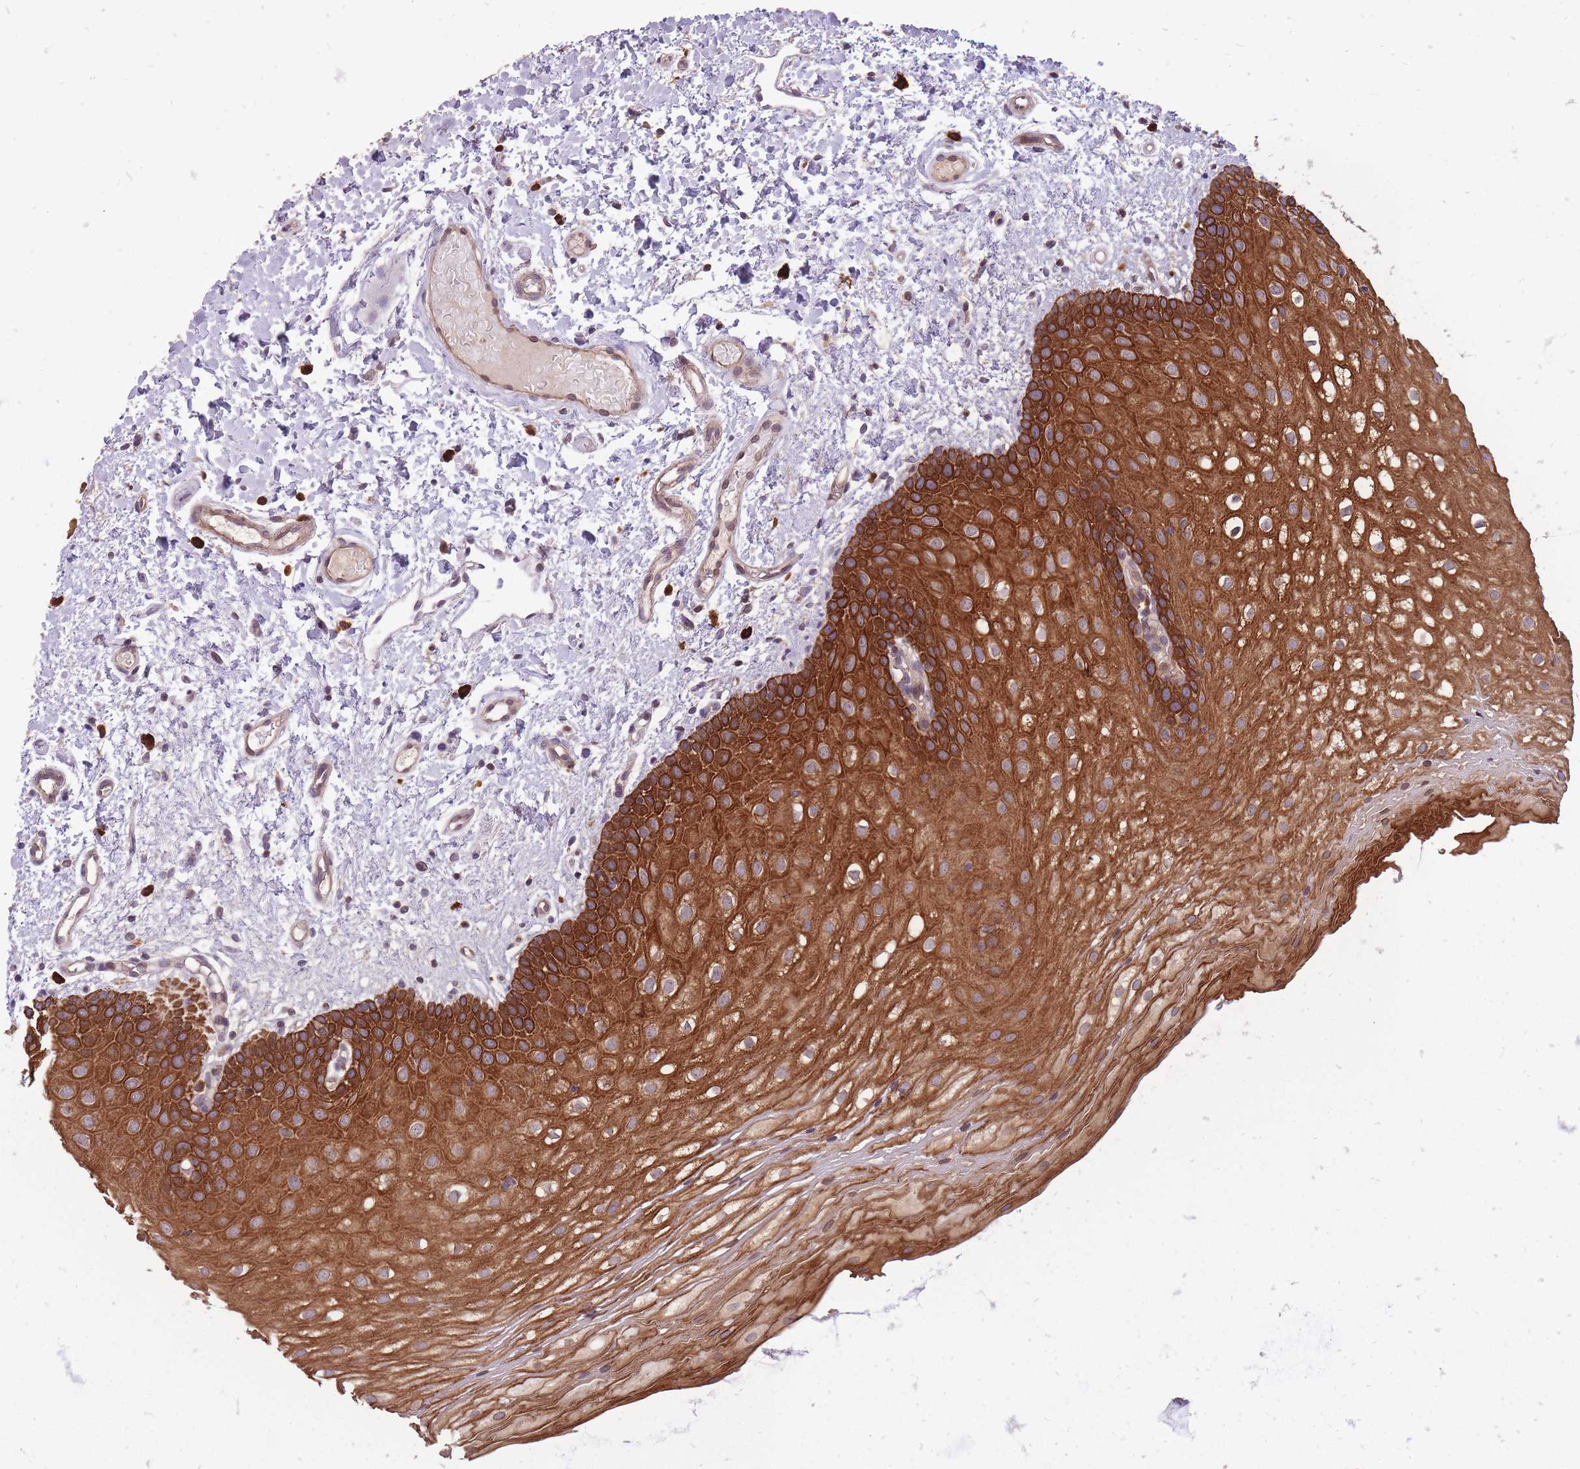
{"staining": {"intensity": "strong", "quantity": ">75%", "location": "cytoplasmic/membranous"}, "tissue": "oral mucosa", "cell_type": "Squamous epithelial cells", "image_type": "normal", "snomed": [{"axis": "morphology", "description": "Normal tissue, NOS"}, {"axis": "topography", "description": "Oral tissue"}], "caption": "Strong cytoplasmic/membranous expression for a protein is present in about >75% of squamous epithelial cells of unremarkable oral mucosa using IHC.", "gene": "TET3", "patient": {"sex": "female", "age": 54}}